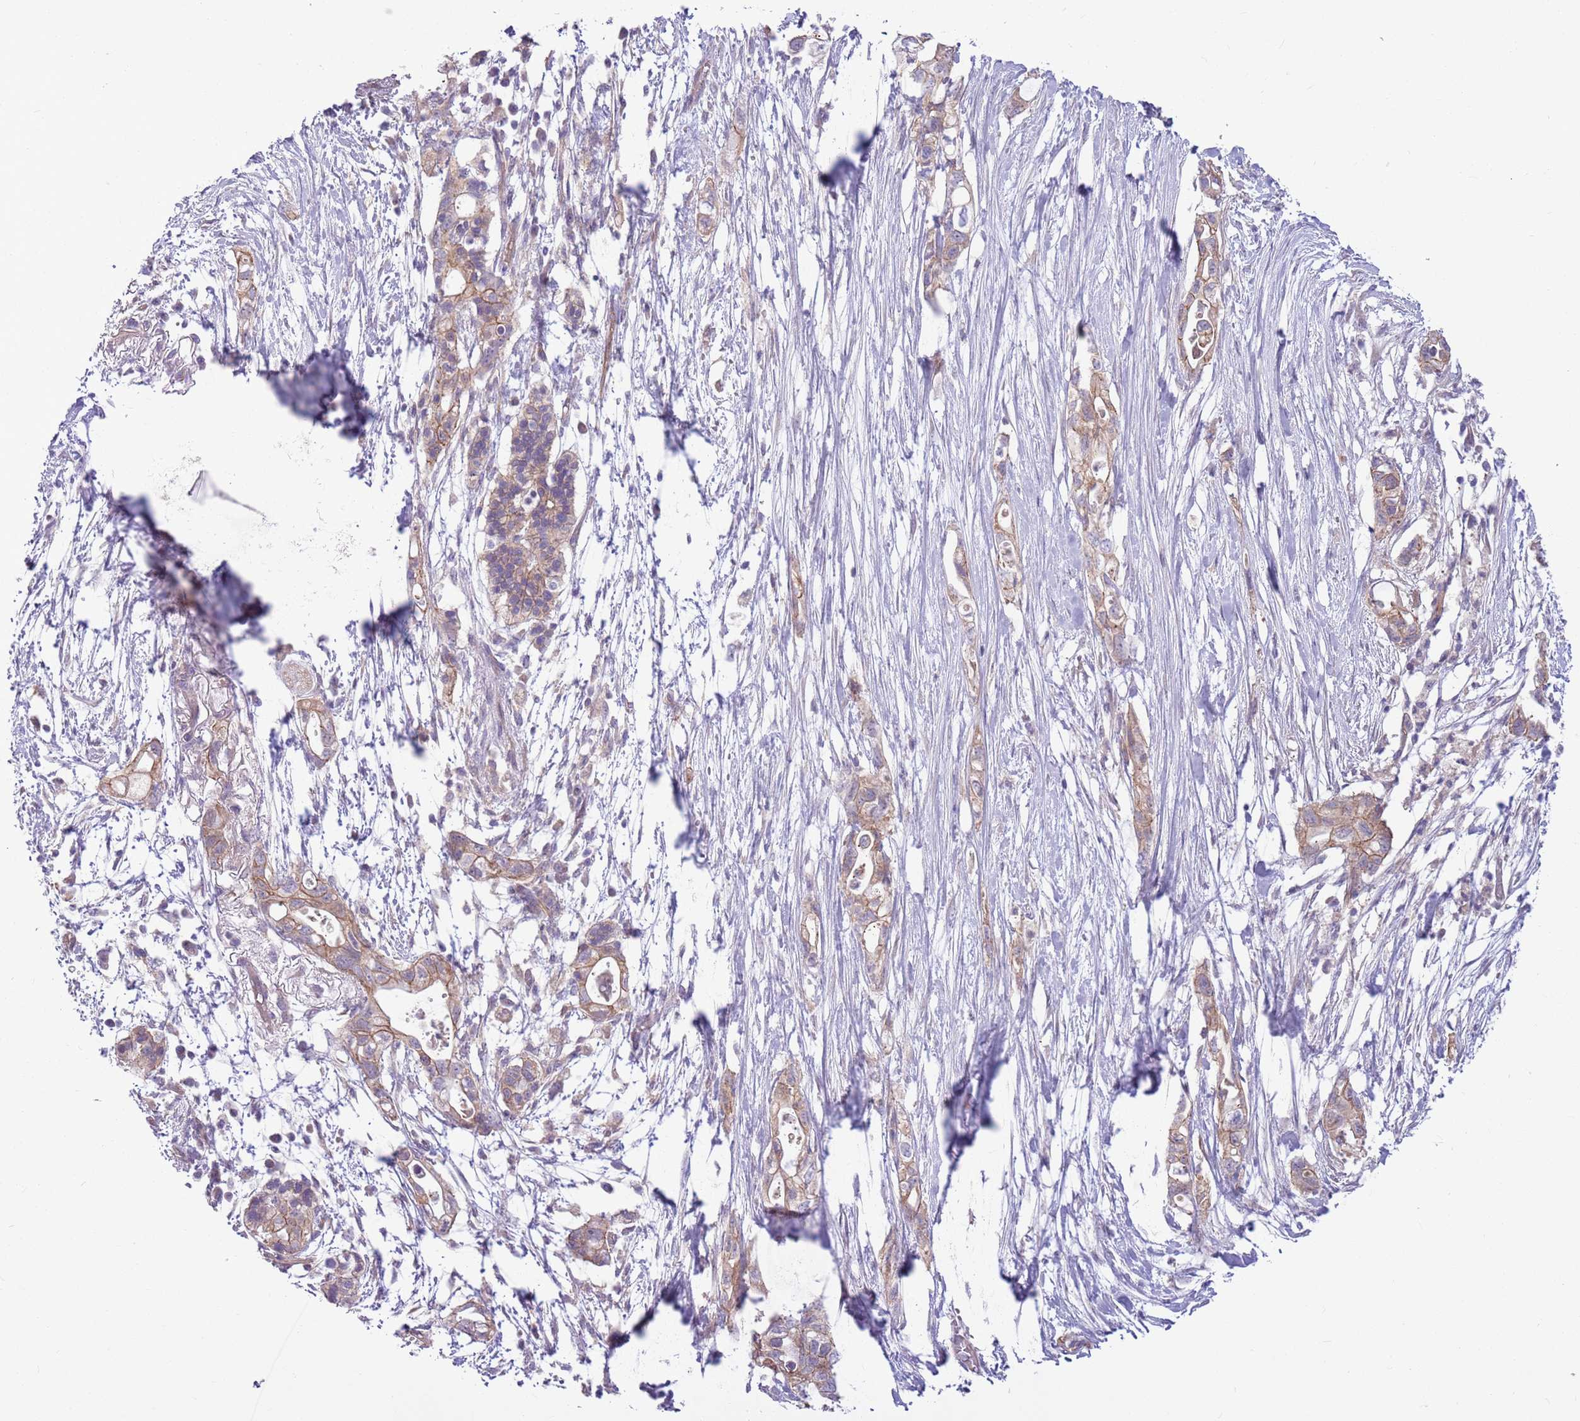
{"staining": {"intensity": "moderate", "quantity": "25%-75%", "location": "cytoplasmic/membranous"}, "tissue": "pancreatic cancer", "cell_type": "Tumor cells", "image_type": "cancer", "snomed": [{"axis": "morphology", "description": "Adenocarcinoma, NOS"}, {"axis": "topography", "description": "Pancreas"}], "caption": "The micrograph exhibits immunohistochemical staining of pancreatic cancer. There is moderate cytoplasmic/membranous staining is present in about 25%-75% of tumor cells.", "gene": "PARP8", "patient": {"sex": "female", "age": 72}}